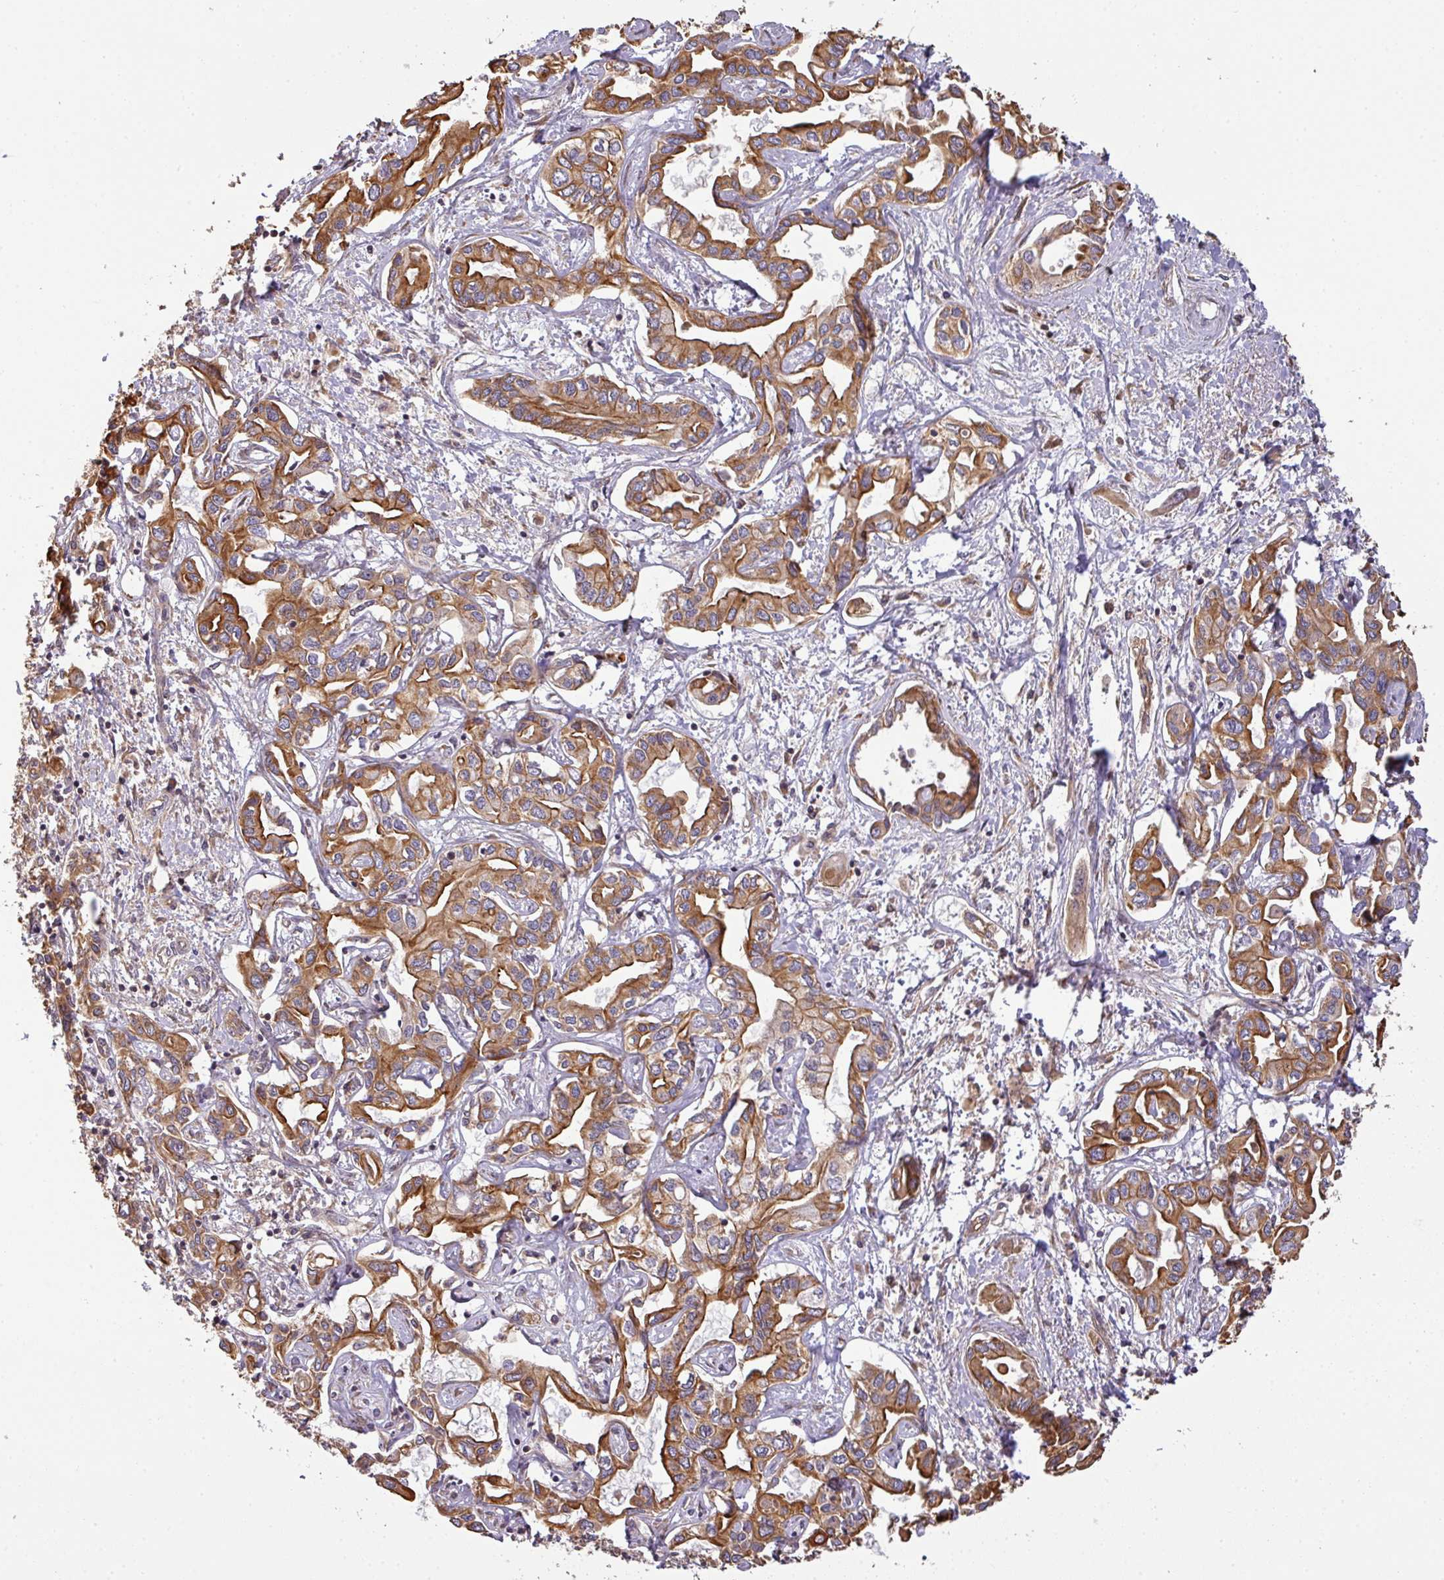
{"staining": {"intensity": "moderate", "quantity": ">75%", "location": "cytoplasmic/membranous"}, "tissue": "liver cancer", "cell_type": "Tumor cells", "image_type": "cancer", "snomed": [{"axis": "morphology", "description": "Cholangiocarcinoma"}, {"axis": "topography", "description": "Liver"}], "caption": "Tumor cells show medium levels of moderate cytoplasmic/membranous staining in about >75% of cells in human liver cancer. (IHC, brightfield microscopy, high magnification).", "gene": "VENTX", "patient": {"sex": "female", "age": 64}}